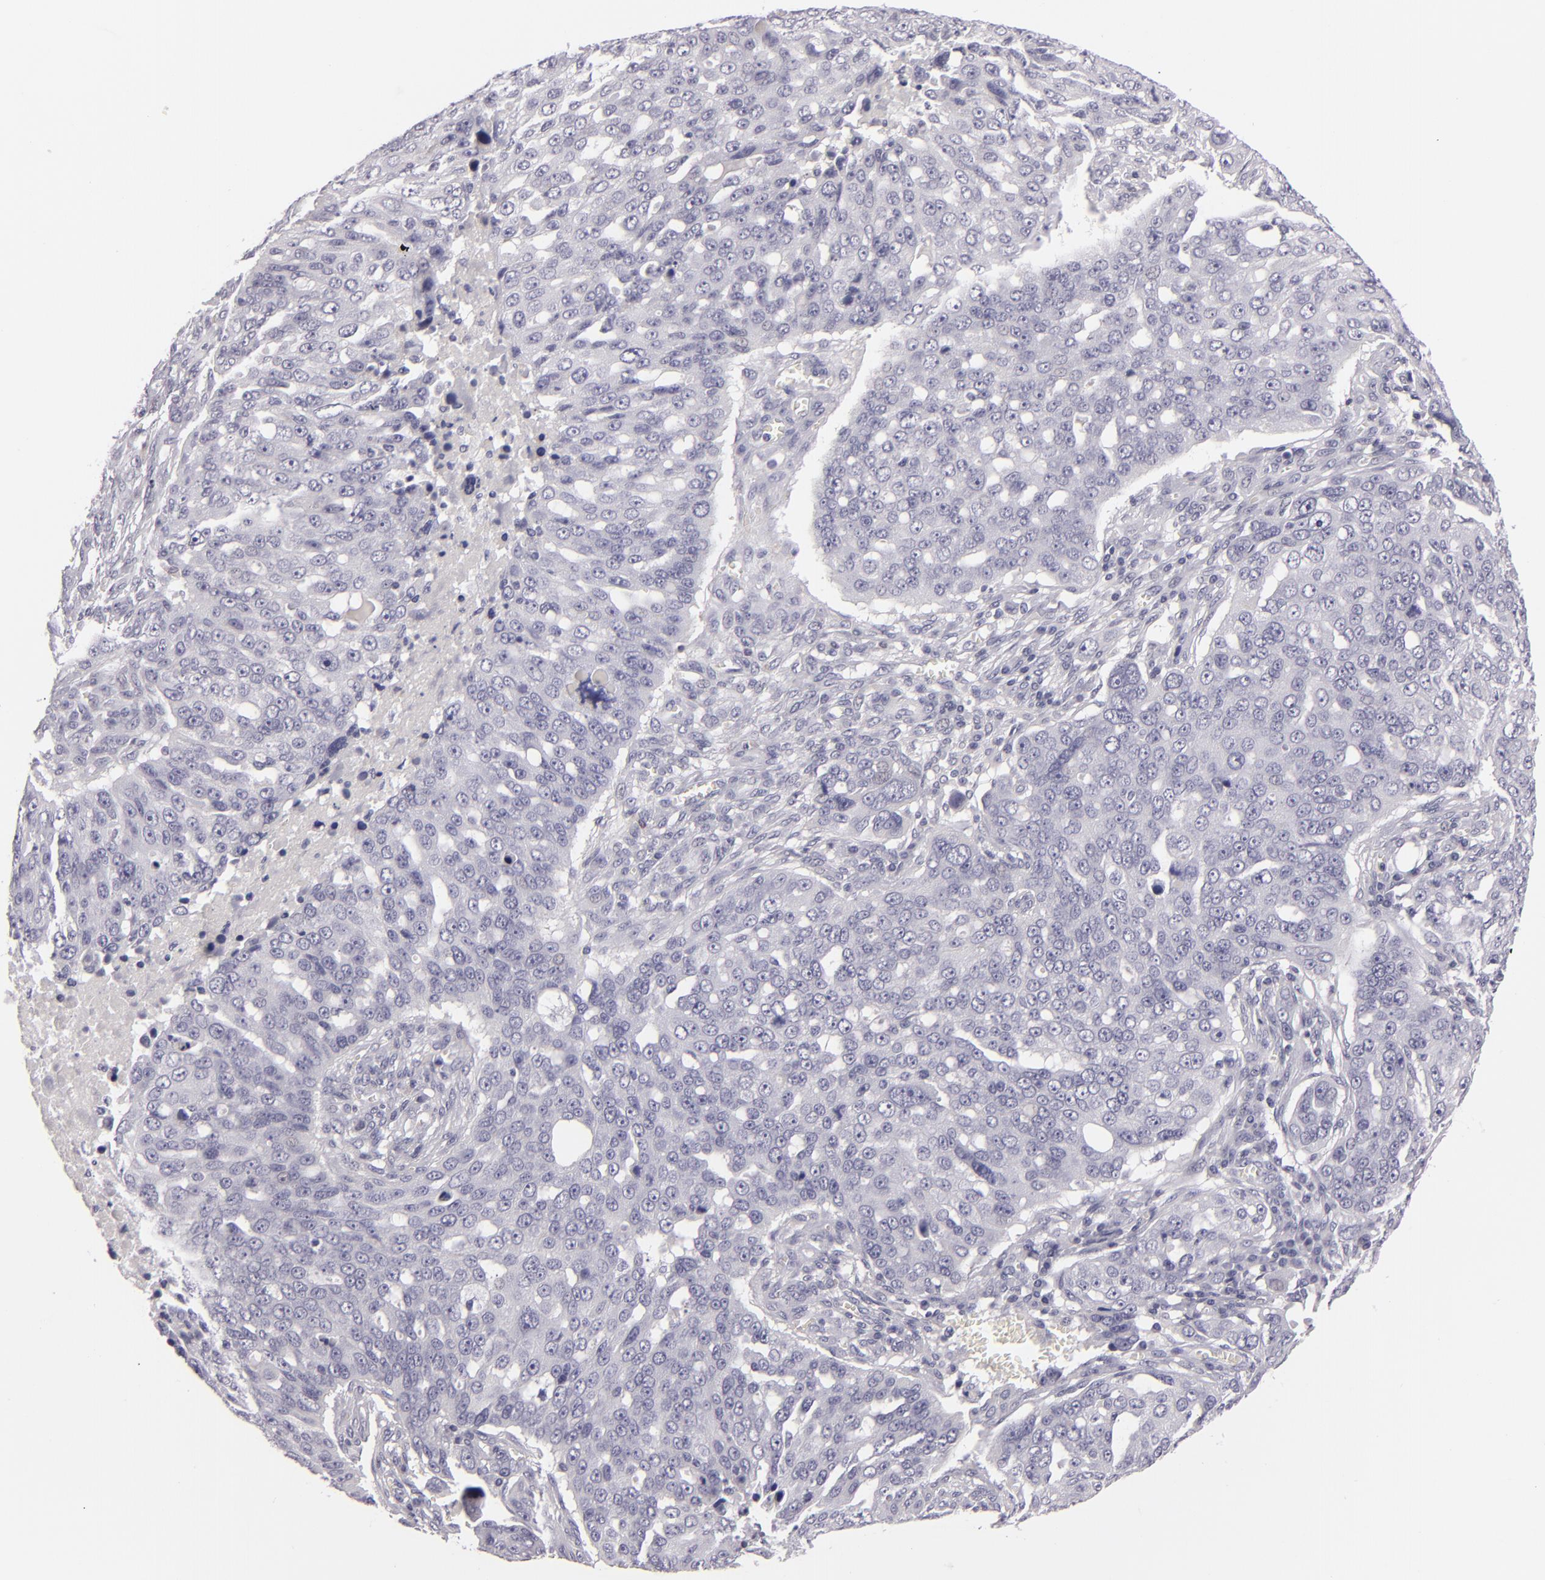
{"staining": {"intensity": "negative", "quantity": "none", "location": "none"}, "tissue": "ovarian cancer", "cell_type": "Tumor cells", "image_type": "cancer", "snomed": [{"axis": "morphology", "description": "Carcinoma, endometroid"}, {"axis": "topography", "description": "Ovary"}], "caption": "There is no significant positivity in tumor cells of ovarian endometroid carcinoma. Nuclei are stained in blue.", "gene": "F13A1", "patient": {"sex": "female", "age": 75}}